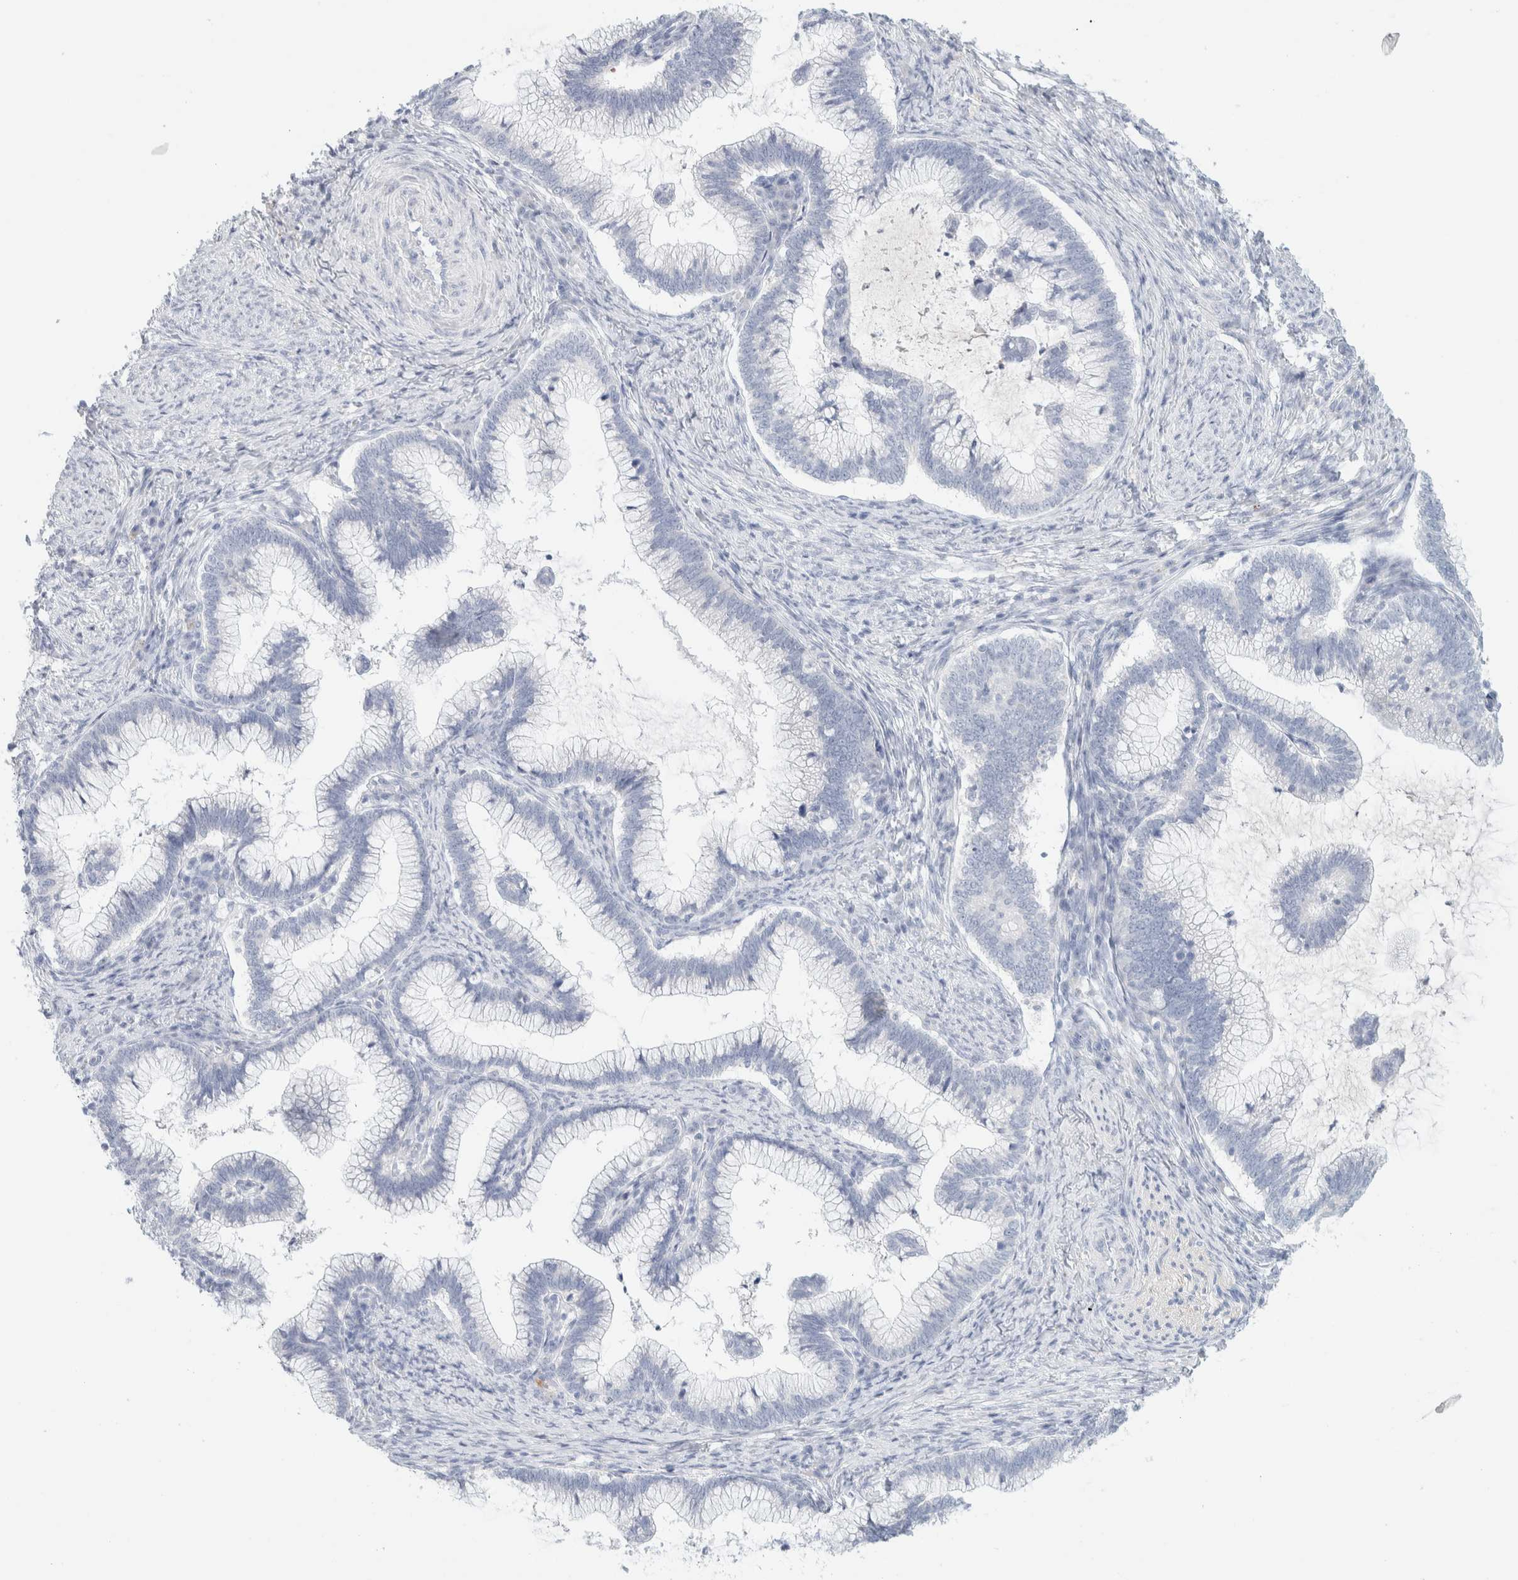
{"staining": {"intensity": "negative", "quantity": "none", "location": "none"}, "tissue": "cervical cancer", "cell_type": "Tumor cells", "image_type": "cancer", "snomed": [{"axis": "morphology", "description": "Adenocarcinoma, NOS"}, {"axis": "topography", "description": "Cervix"}], "caption": "This is a photomicrograph of immunohistochemistry staining of cervical cancer, which shows no expression in tumor cells.", "gene": "HEXD", "patient": {"sex": "female", "age": 36}}